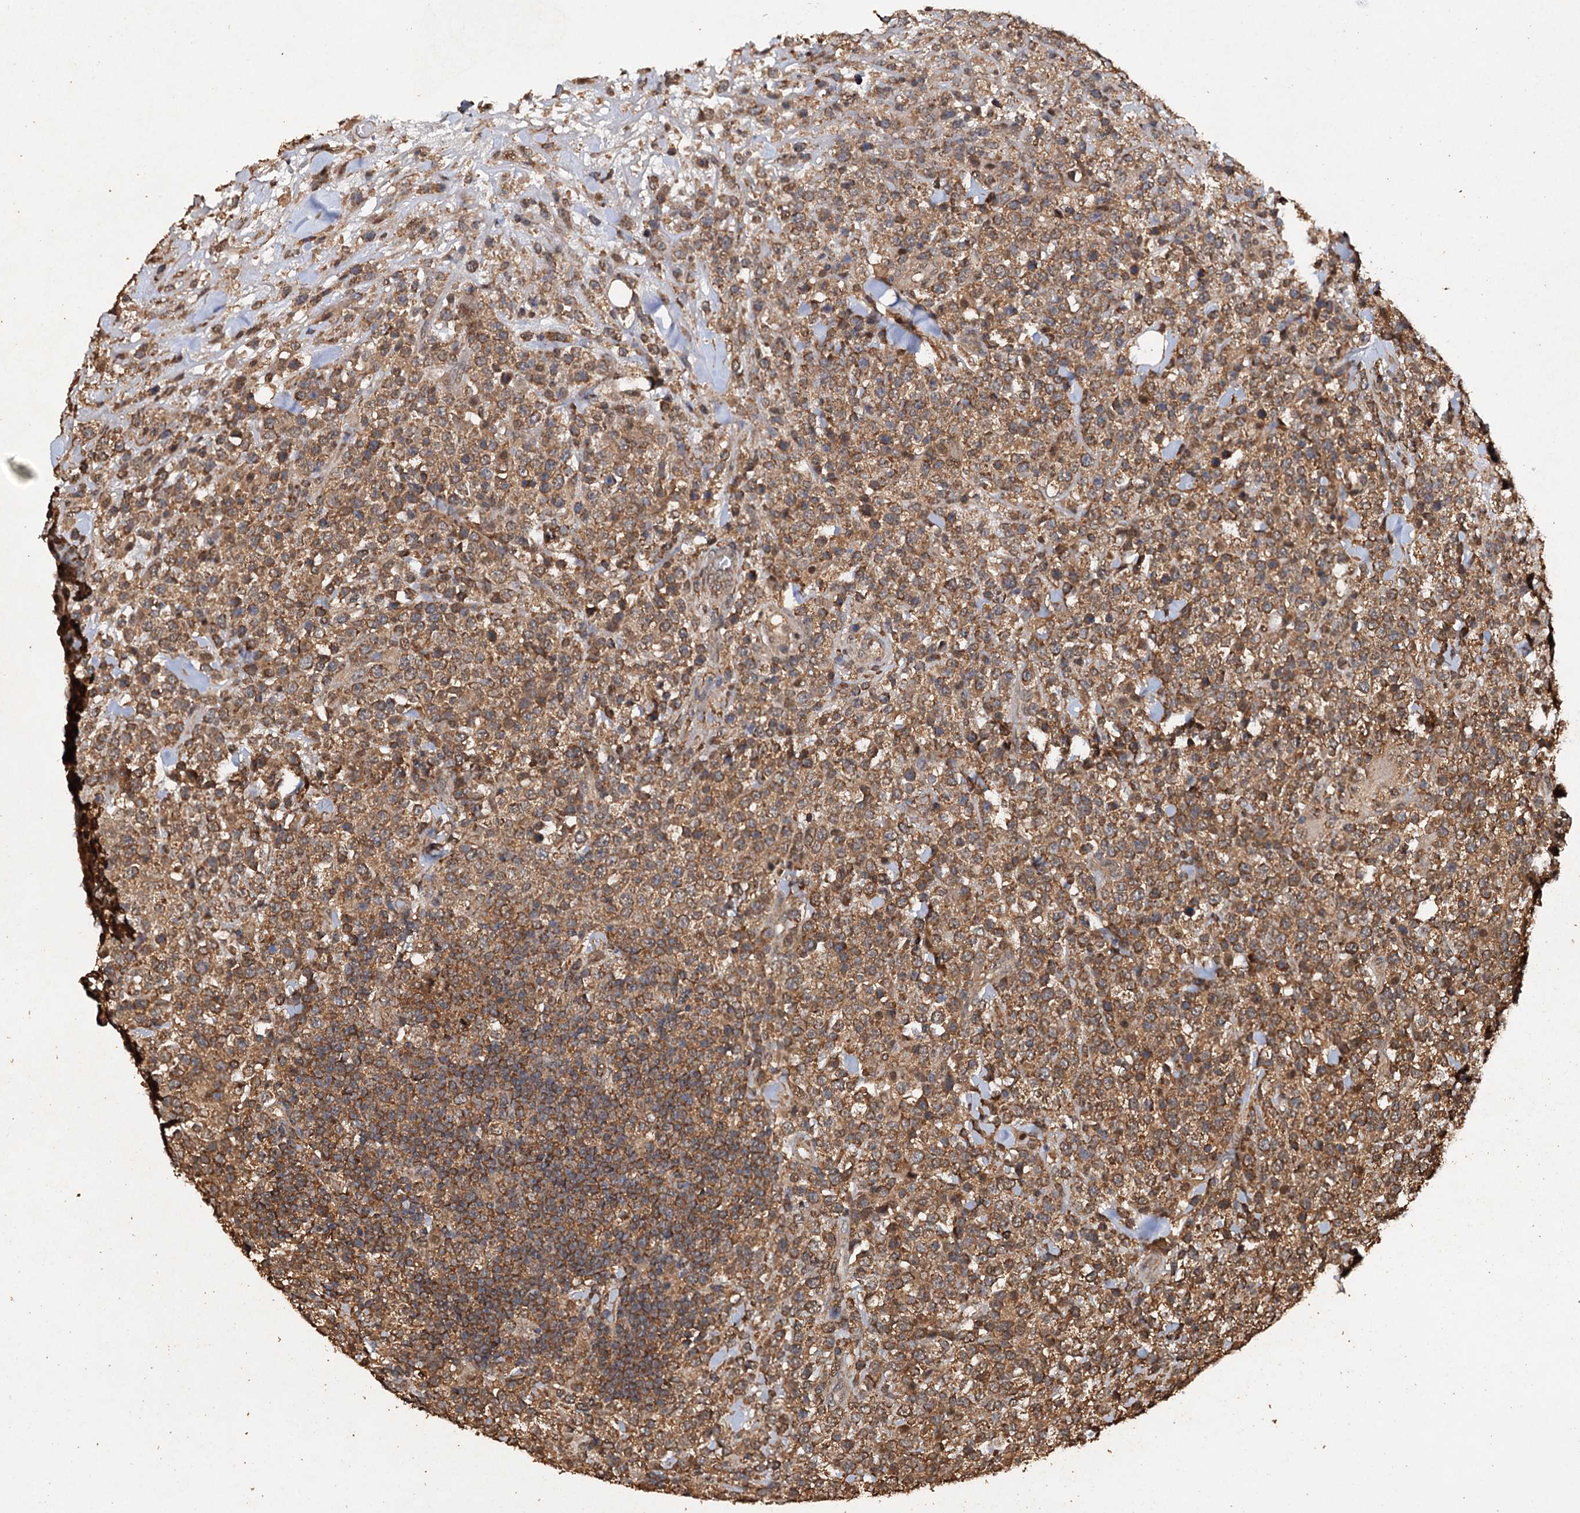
{"staining": {"intensity": "moderate", "quantity": ">75%", "location": "cytoplasmic/membranous"}, "tissue": "lymphoma", "cell_type": "Tumor cells", "image_type": "cancer", "snomed": [{"axis": "morphology", "description": "Malignant lymphoma, non-Hodgkin's type, High grade"}, {"axis": "topography", "description": "Colon"}], "caption": "Protein staining of lymphoma tissue exhibits moderate cytoplasmic/membranous staining in approximately >75% of tumor cells.", "gene": "PSMD9", "patient": {"sex": "female", "age": 53}}